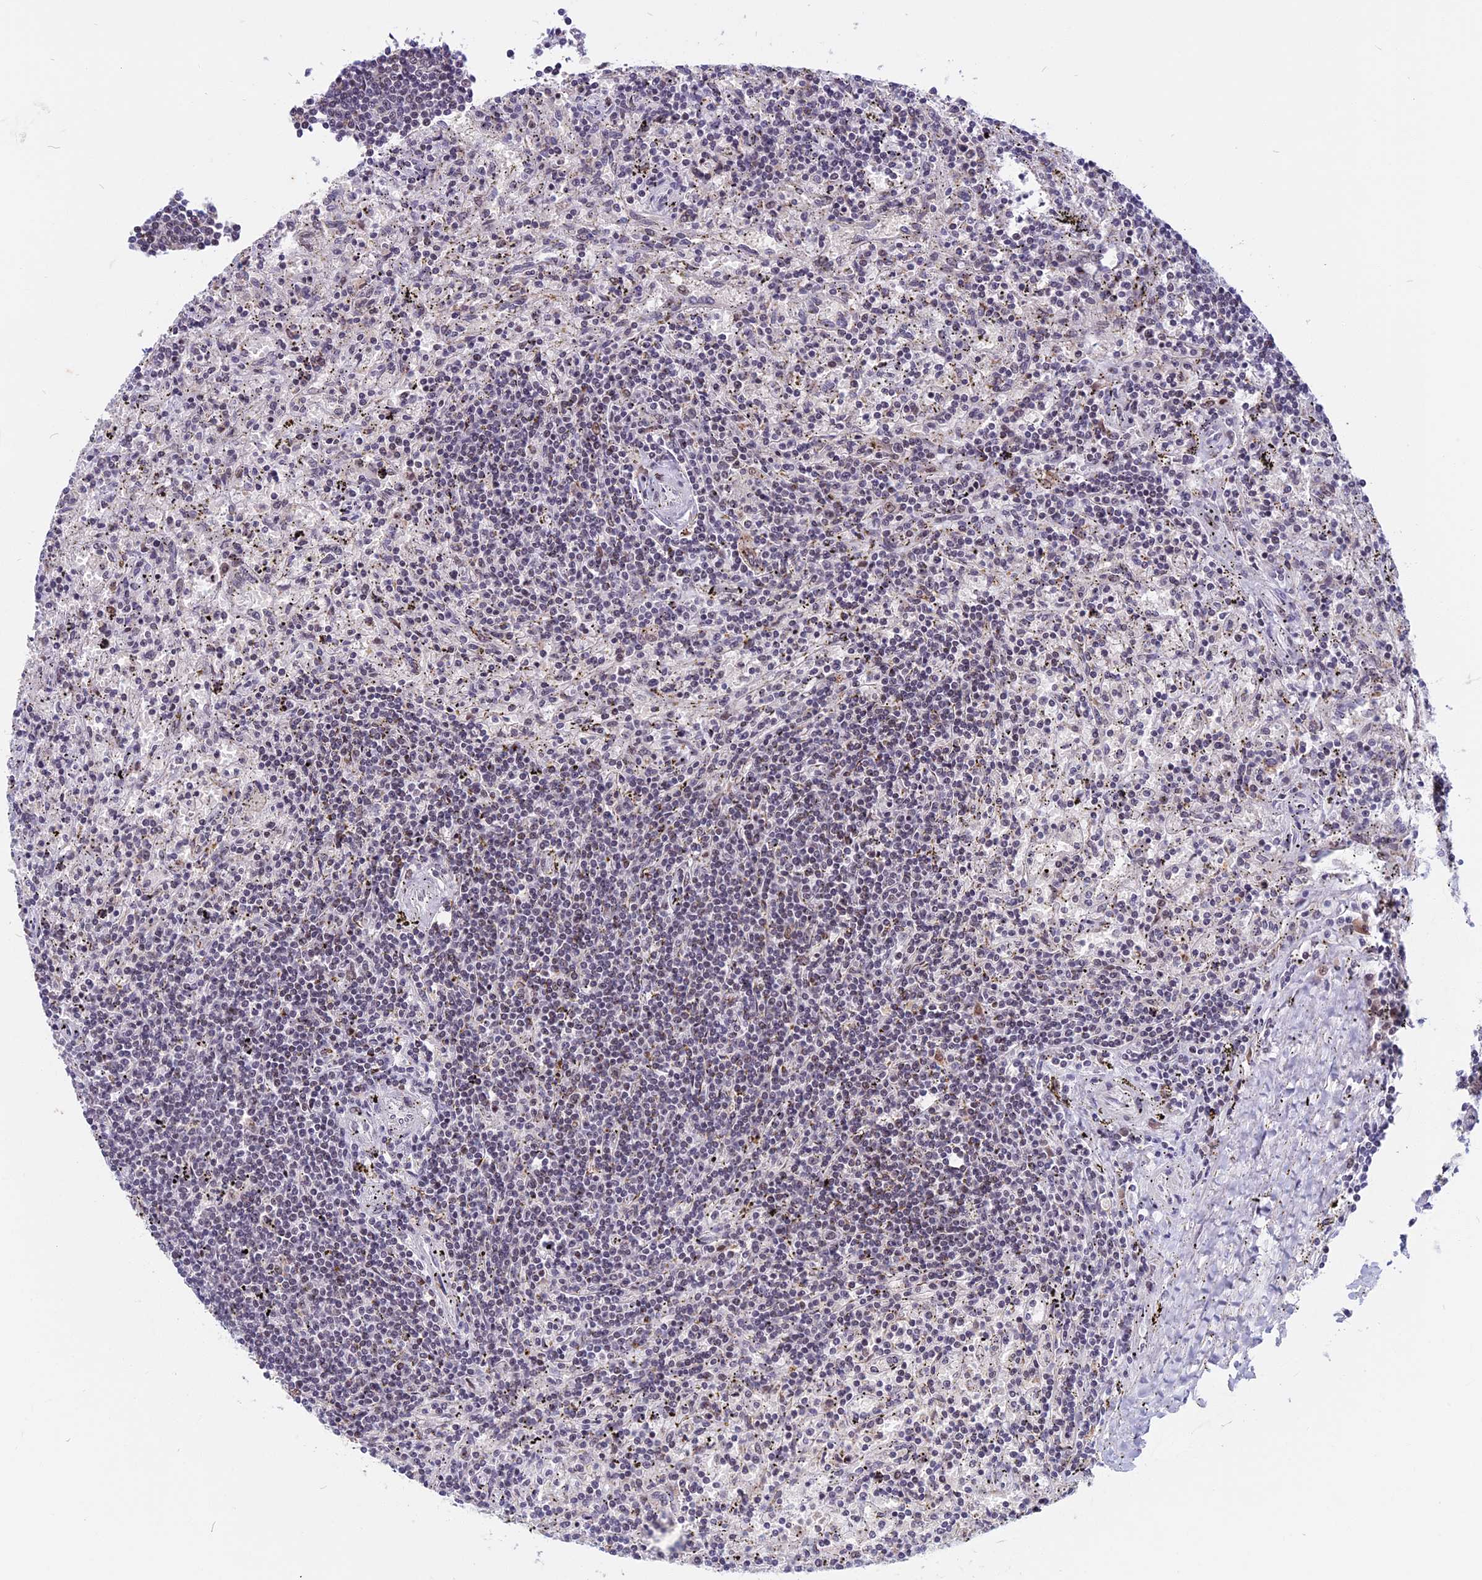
{"staining": {"intensity": "negative", "quantity": "none", "location": "none"}, "tissue": "lymphoma", "cell_type": "Tumor cells", "image_type": "cancer", "snomed": [{"axis": "morphology", "description": "Malignant lymphoma, non-Hodgkin's type, Low grade"}, {"axis": "topography", "description": "Spleen"}], "caption": "Protein analysis of malignant lymphoma, non-Hodgkin's type (low-grade) displays no significant positivity in tumor cells.", "gene": "CDC7", "patient": {"sex": "male", "age": 76}}